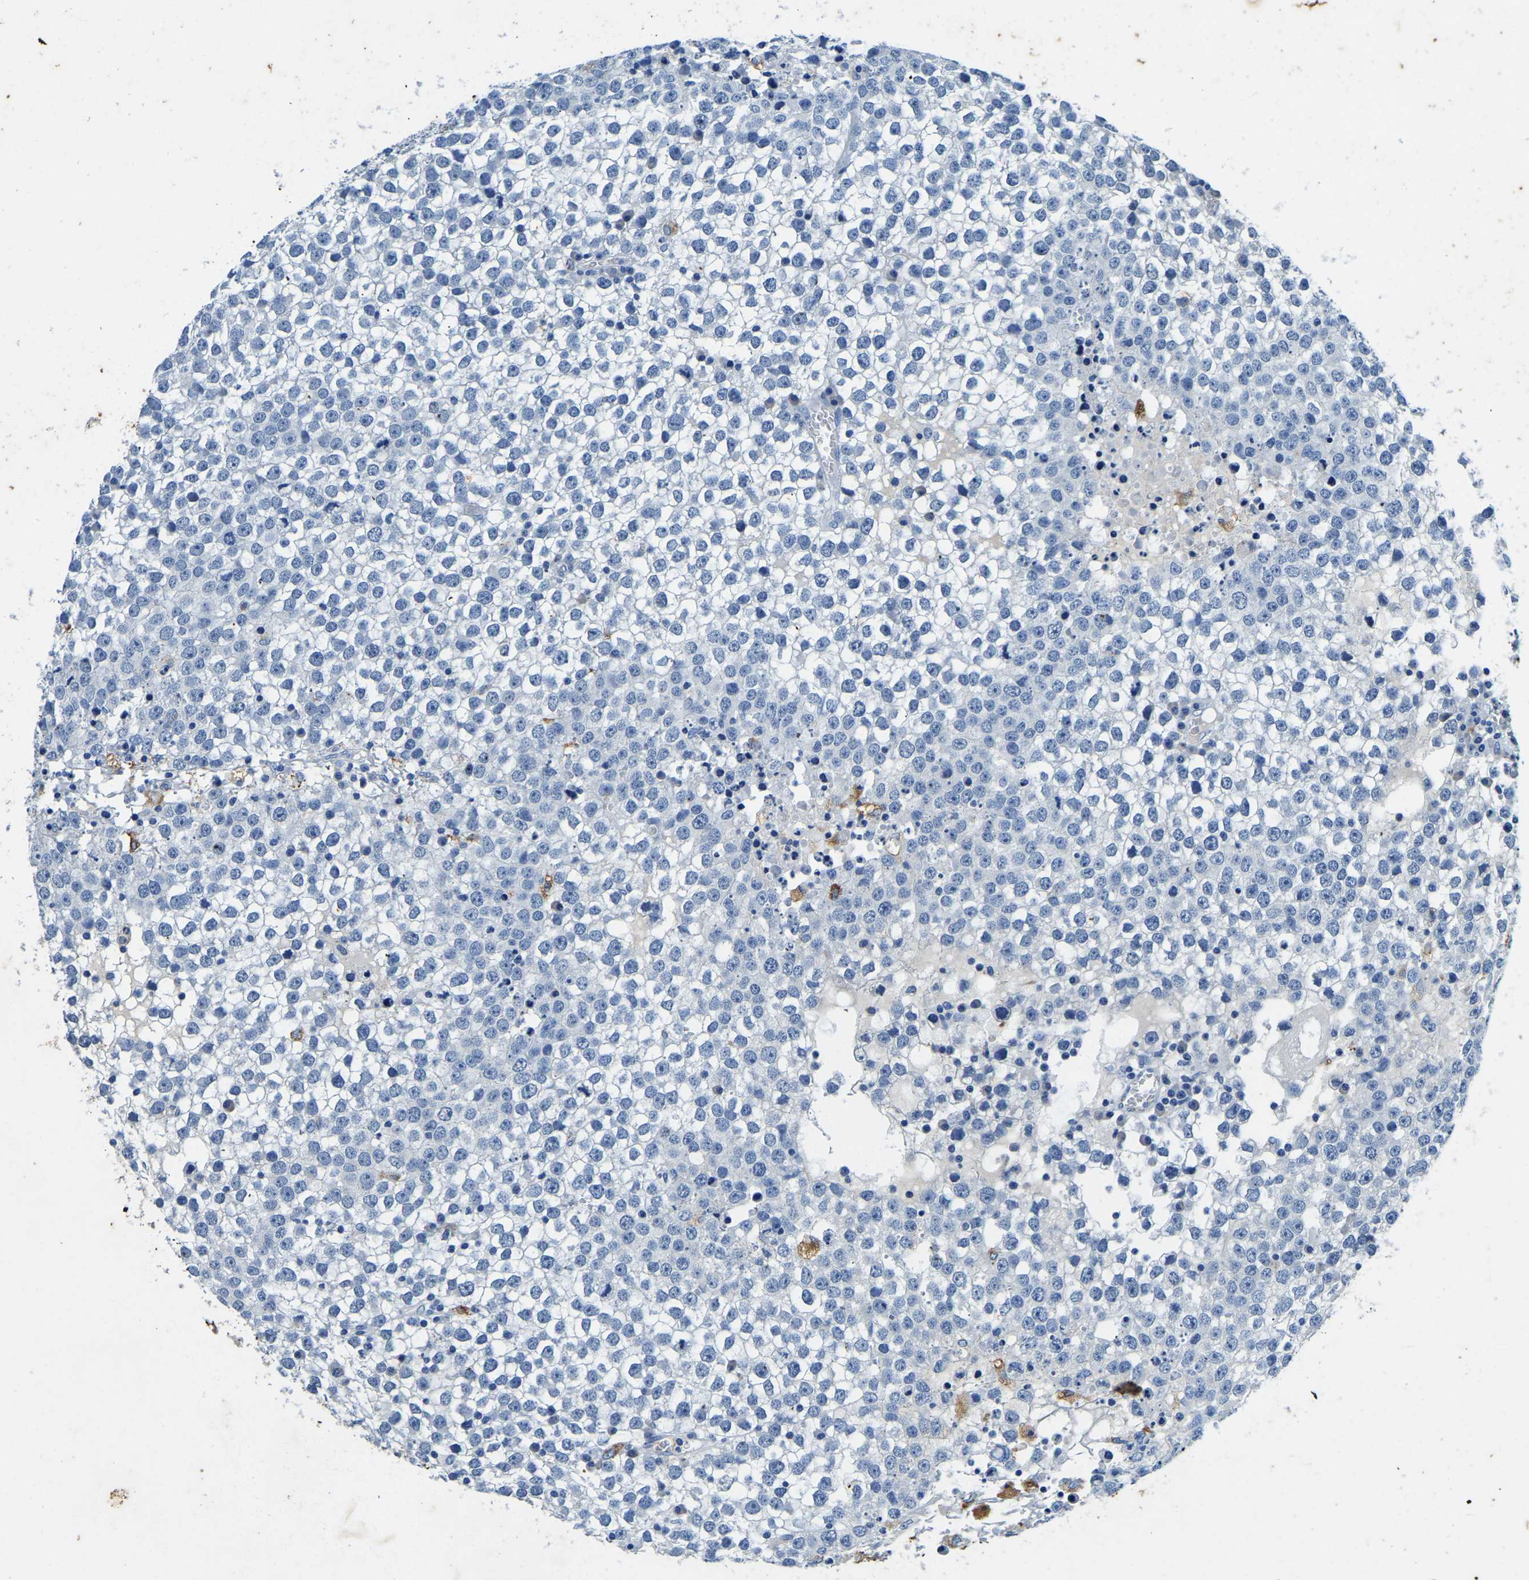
{"staining": {"intensity": "negative", "quantity": "none", "location": "none"}, "tissue": "testis cancer", "cell_type": "Tumor cells", "image_type": "cancer", "snomed": [{"axis": "morphology", "description": "Seminoma, NOS"}, {"axis": "topography", "description": "Testis"}], "caption": "DAB immunohistochemical staining of testis seminoma displays no significant positivity in tumor cells.", "gene": "UBN2", "patient": {"sex": "male", "age": 65}}